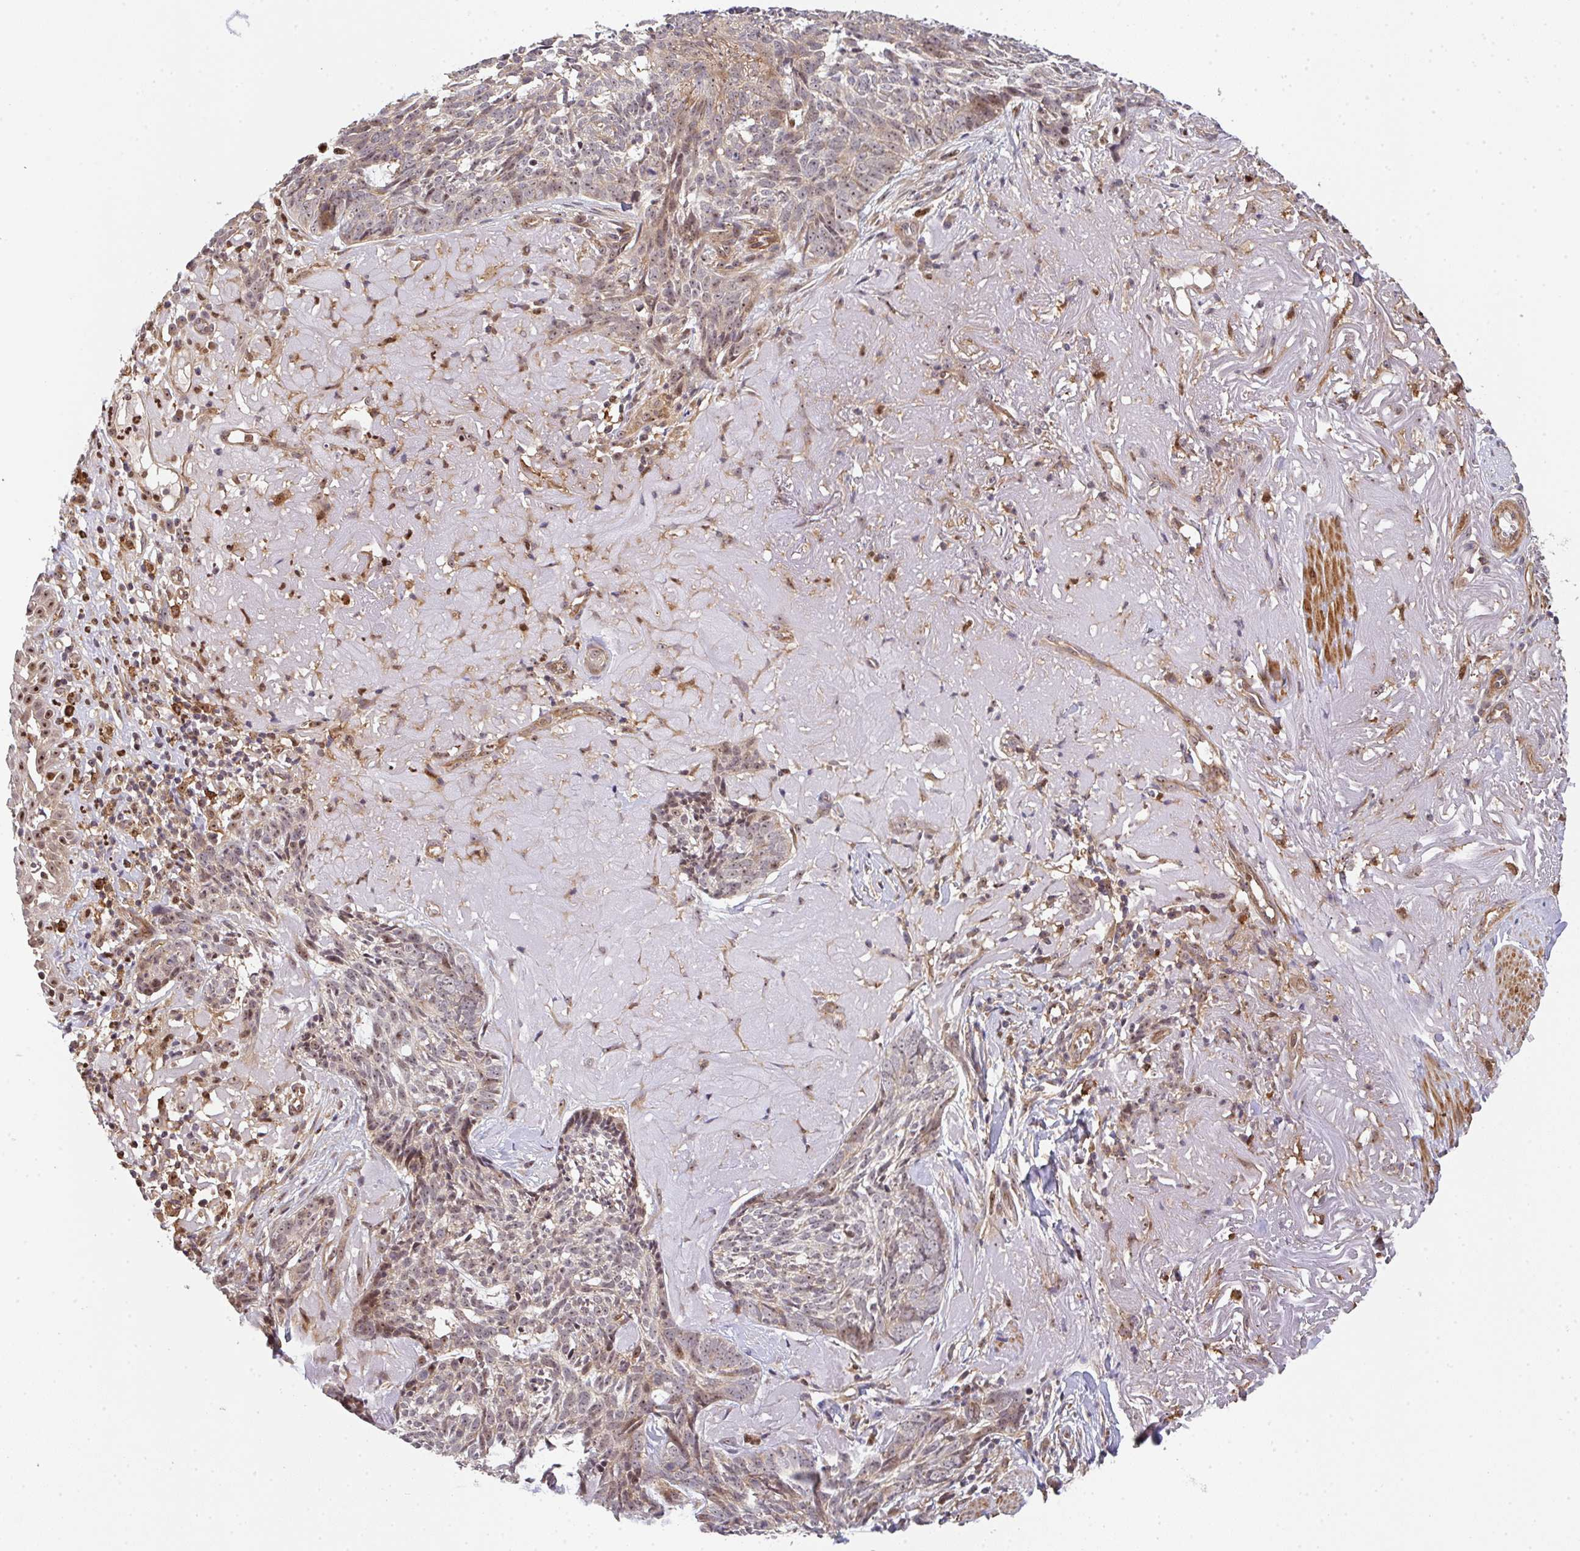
{"staining": {"intensity": "weak", "quantity": "25%-75%", "location": "cytoplasmic/membranous,nuclear"}, "tissue": "skin cancer", "cell_type": "Tumor cells", "image_type": "cancer", "snomed": [{"axis": "morphology", "description": "Basal cell carcinoma"}, {"axis": "topography", "description": "Skin"}, {"axis": "topography", "description": "Skin of face"}], "caption": "Brown immunohistochemical staining in skin cancer exhibits weak cytoplasmic/membranous and nuclear staining in approximately 25%-75% of tumor cells.", "gene": "SIMC1", "patient": {"sex": "female", "age": 95}}